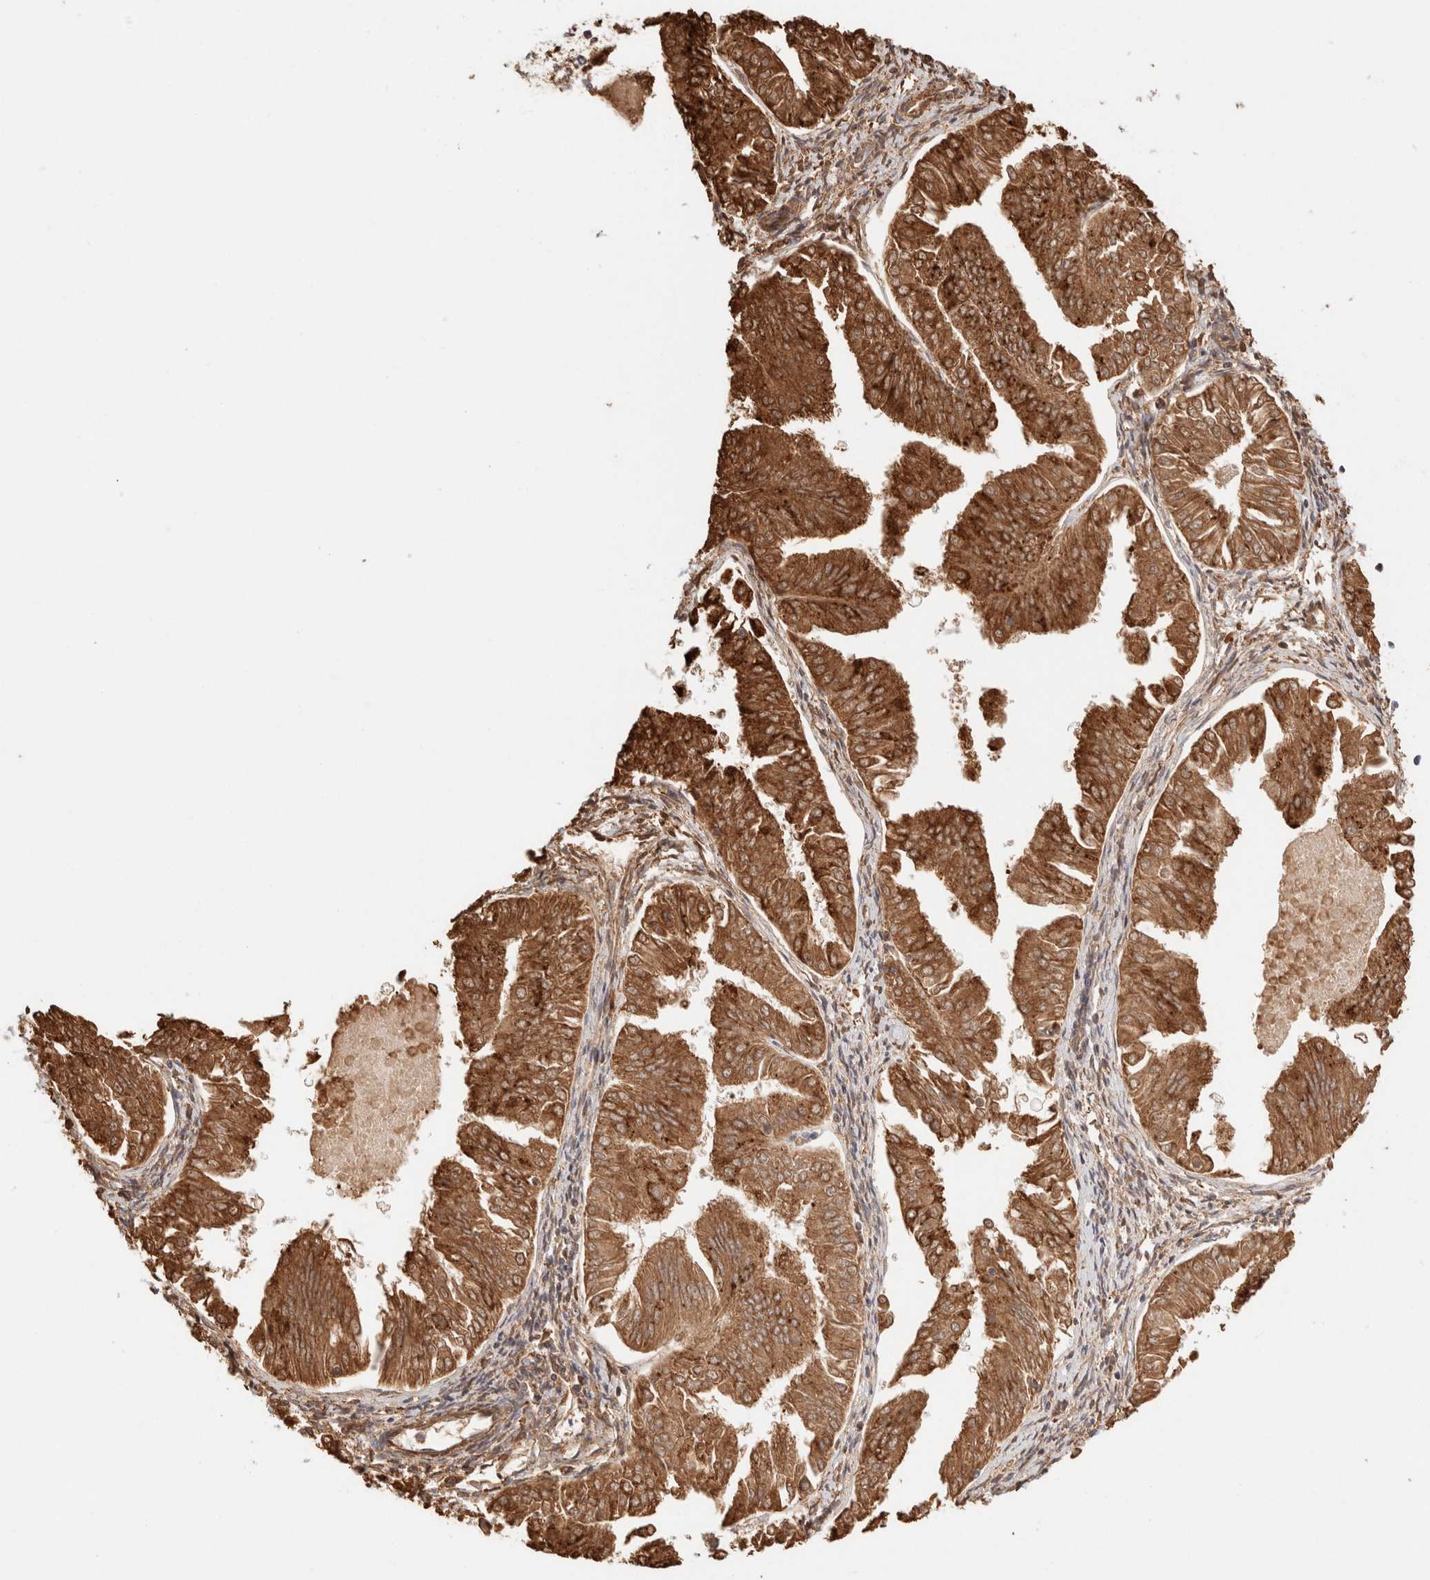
{"staining": {"intensity": "strong", "quantity": ">75%", "location": "cytoplasmic/membranous"}, "tissue": "endometrial cancer", "cell_type": "Tumor cells", "image_type": "cancer", "snomed": [{"axis": "morphology", "description": "Adenocarcinoma, NOS"}, {"axis": "topography", "description": "Endometrium"}], "caption": "Protein staining demonstrates strong cytoplasmic/membranous expression in approximately >75% of tumor cells in endometrial adenocarcinoma. (DAB IHC, brown staining for protein, blue staining for nuclei).", "gene": "FER", "patient": {"sex": "female", "age": 53}}